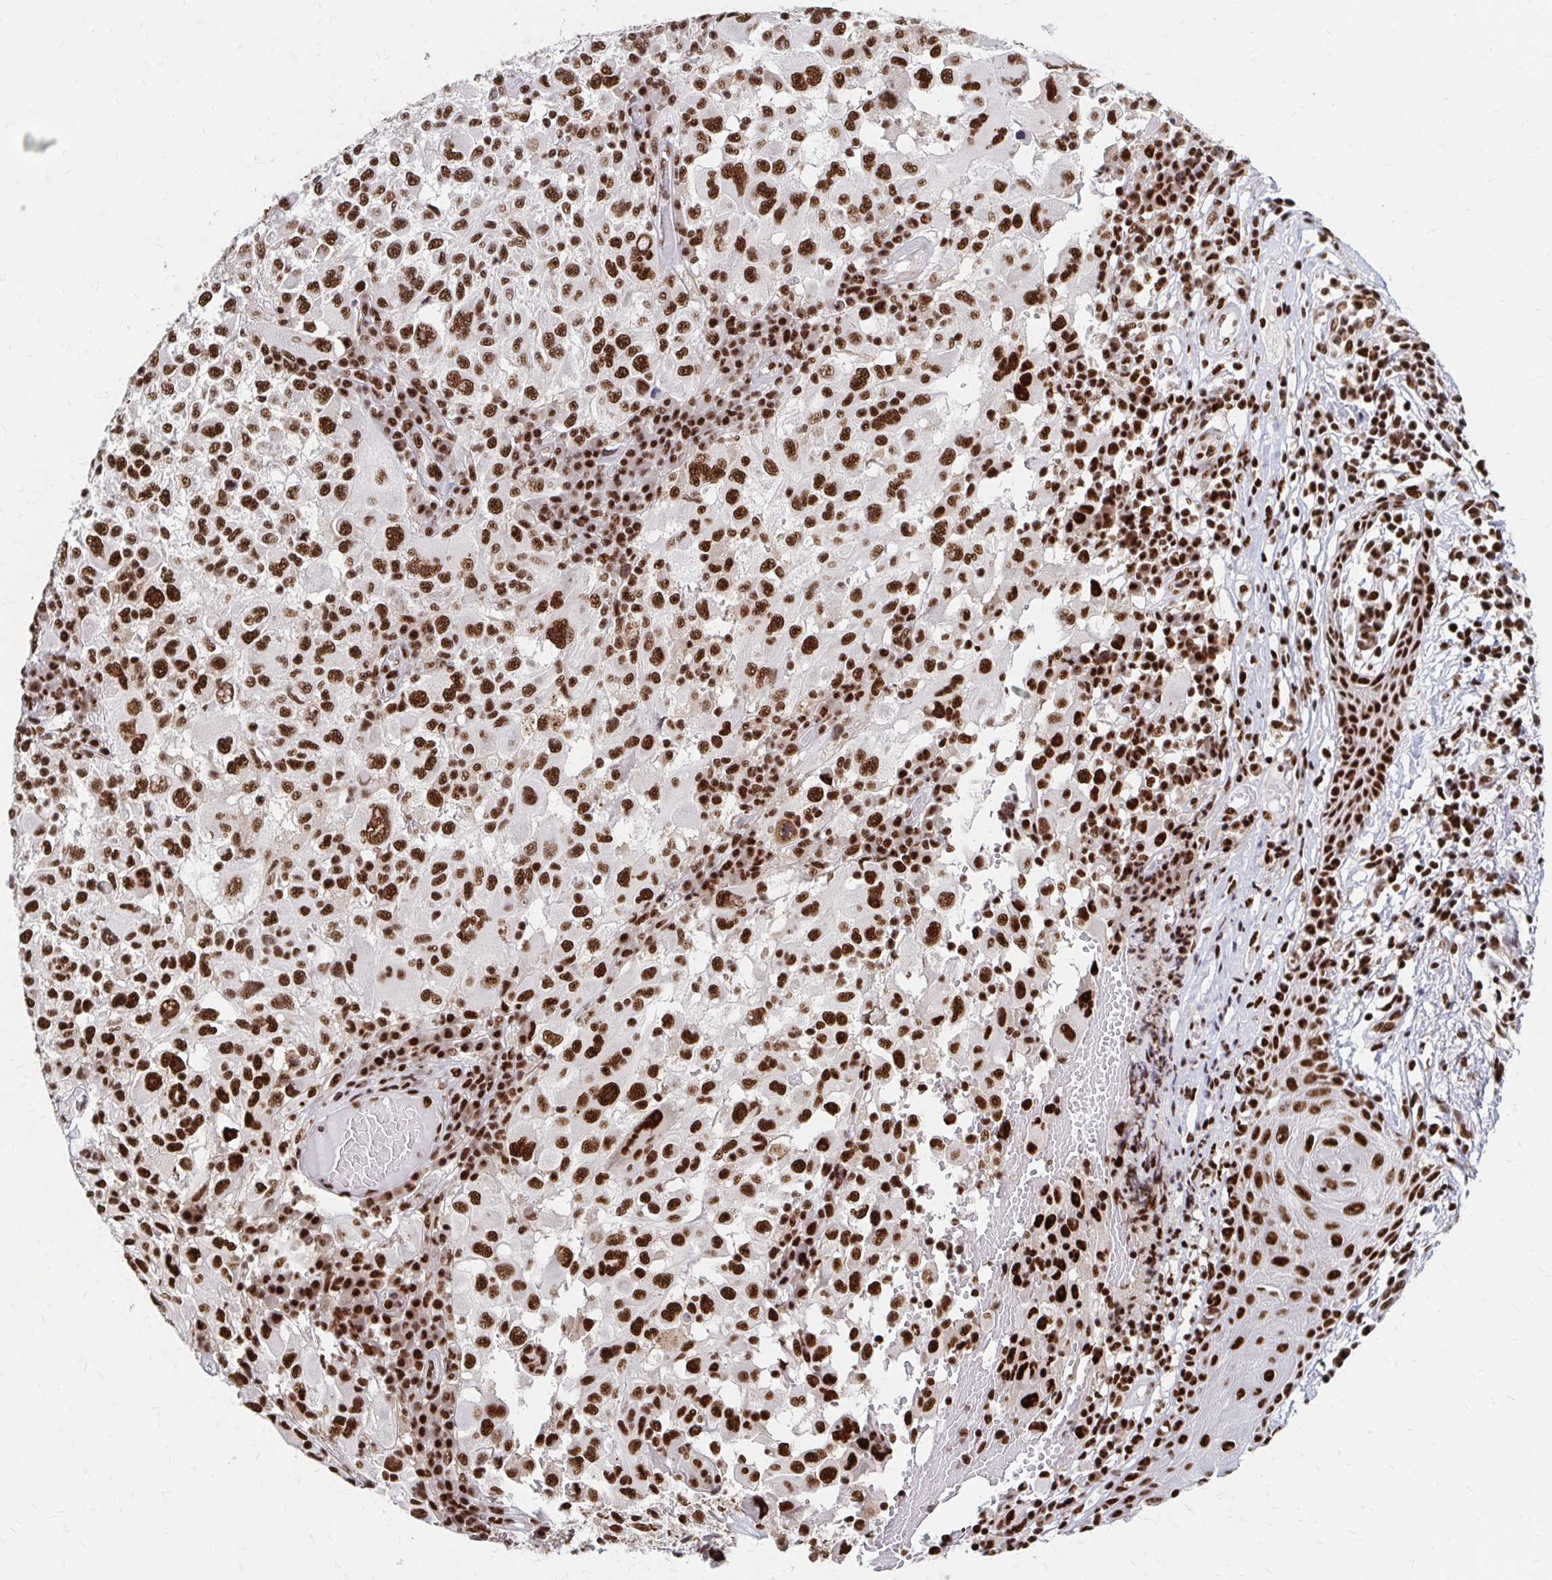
{"staining": {"intensity": "strong", "quantity": ">75%", "location": "nuclear"}, "tissue": "melanoma", "cell_type": "Tumor cells", "image_type": "cancer", "snomed": [{"axis": "morphology", "description": "Malignant melanoma, NOS"}, {"axis": "topography", "description": "Skin"}], "caption": "Strong nuclear staining is appreciated in about >75% of tumor cells in malignant melanoma. Ihc stains the protein in brown and the nuclei are stained blue.", "gene": "CNKSR3", "patient": {"sex": "female", "age": 71}}